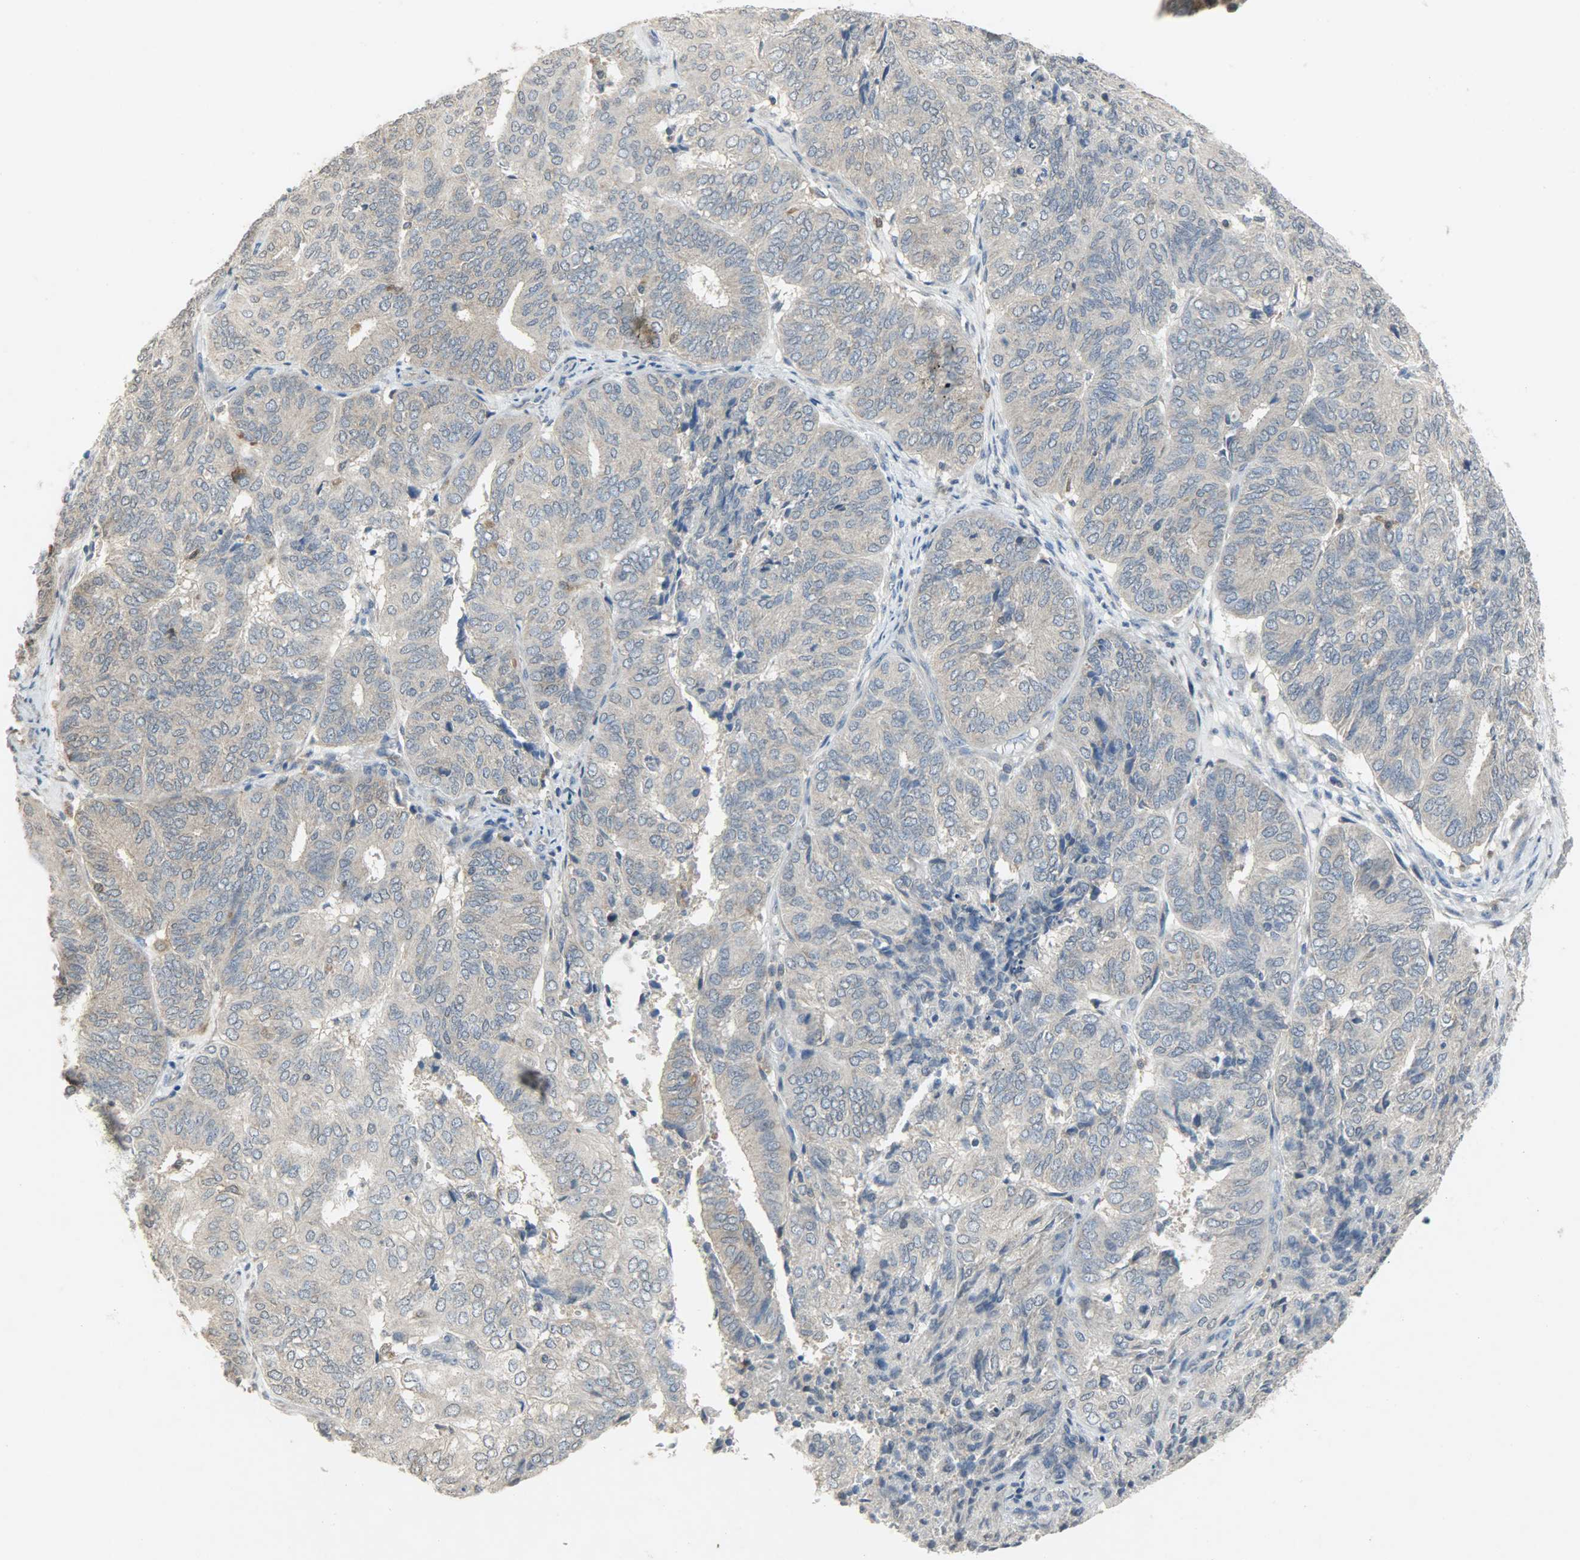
{"staining": {"intensity": "weak", "quantity": ">75%", "location": "cytoplasmic/membranous"}, "tissue": "endometrial cancer", "cell_type": "Tumor cells", "image_type": "cancer", "snomed": [{"axis": "morphology", "description": "Adenocarcinoma, NOS"}, {"axis": "topography", "description": "Uterus"}], "caption": "A brown stain highlights weak cytoplasmic/membranous staining of a protein in adenocarcinoma (endometrial) tumor cells.", "gene": "TRIM21", "patient": {"sex": "female", "age": 60}}